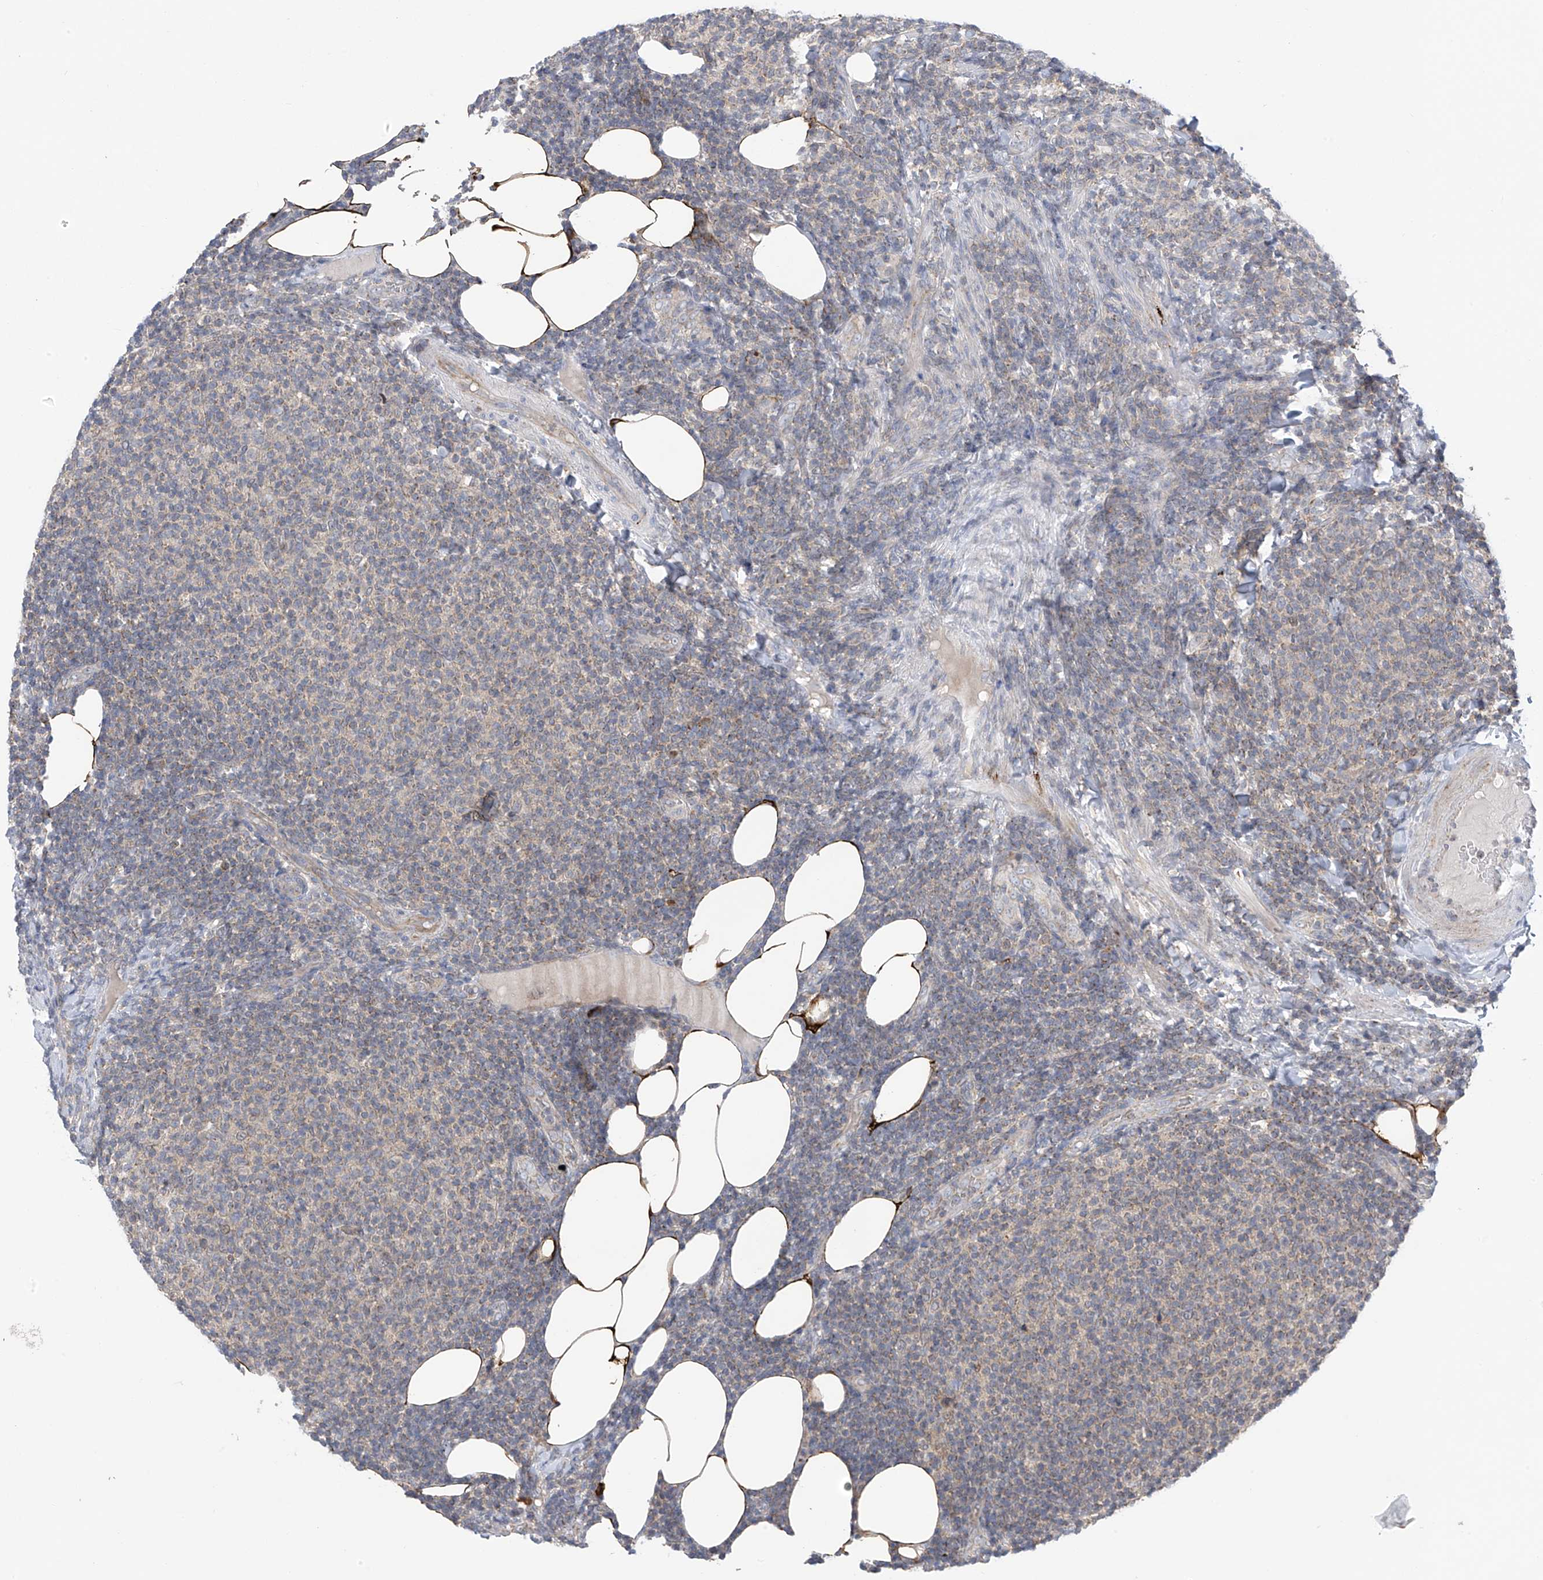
{"staining": {"intensity": "weak", "quantity": "<25%", "location": "cytoplasmic/membranous"}, "tissue": "lymphoma", "cell_type": "Tumor cells", "image_type": "cancer", "snomed": [{"axis": "morphology", "description": "Malignant lymphoma, non-Hodgkin's type, Low grade"}, {"axis": "topography", "description": "Lymph node"}], "caption": "DAB (3,3'-diaminobenzidine) immunohistochemical staining of lymphoma reveals no significant expression in tumor cells.", "gene": "SLCO4A1", "patient": {"sex": "male", "age": 66}}